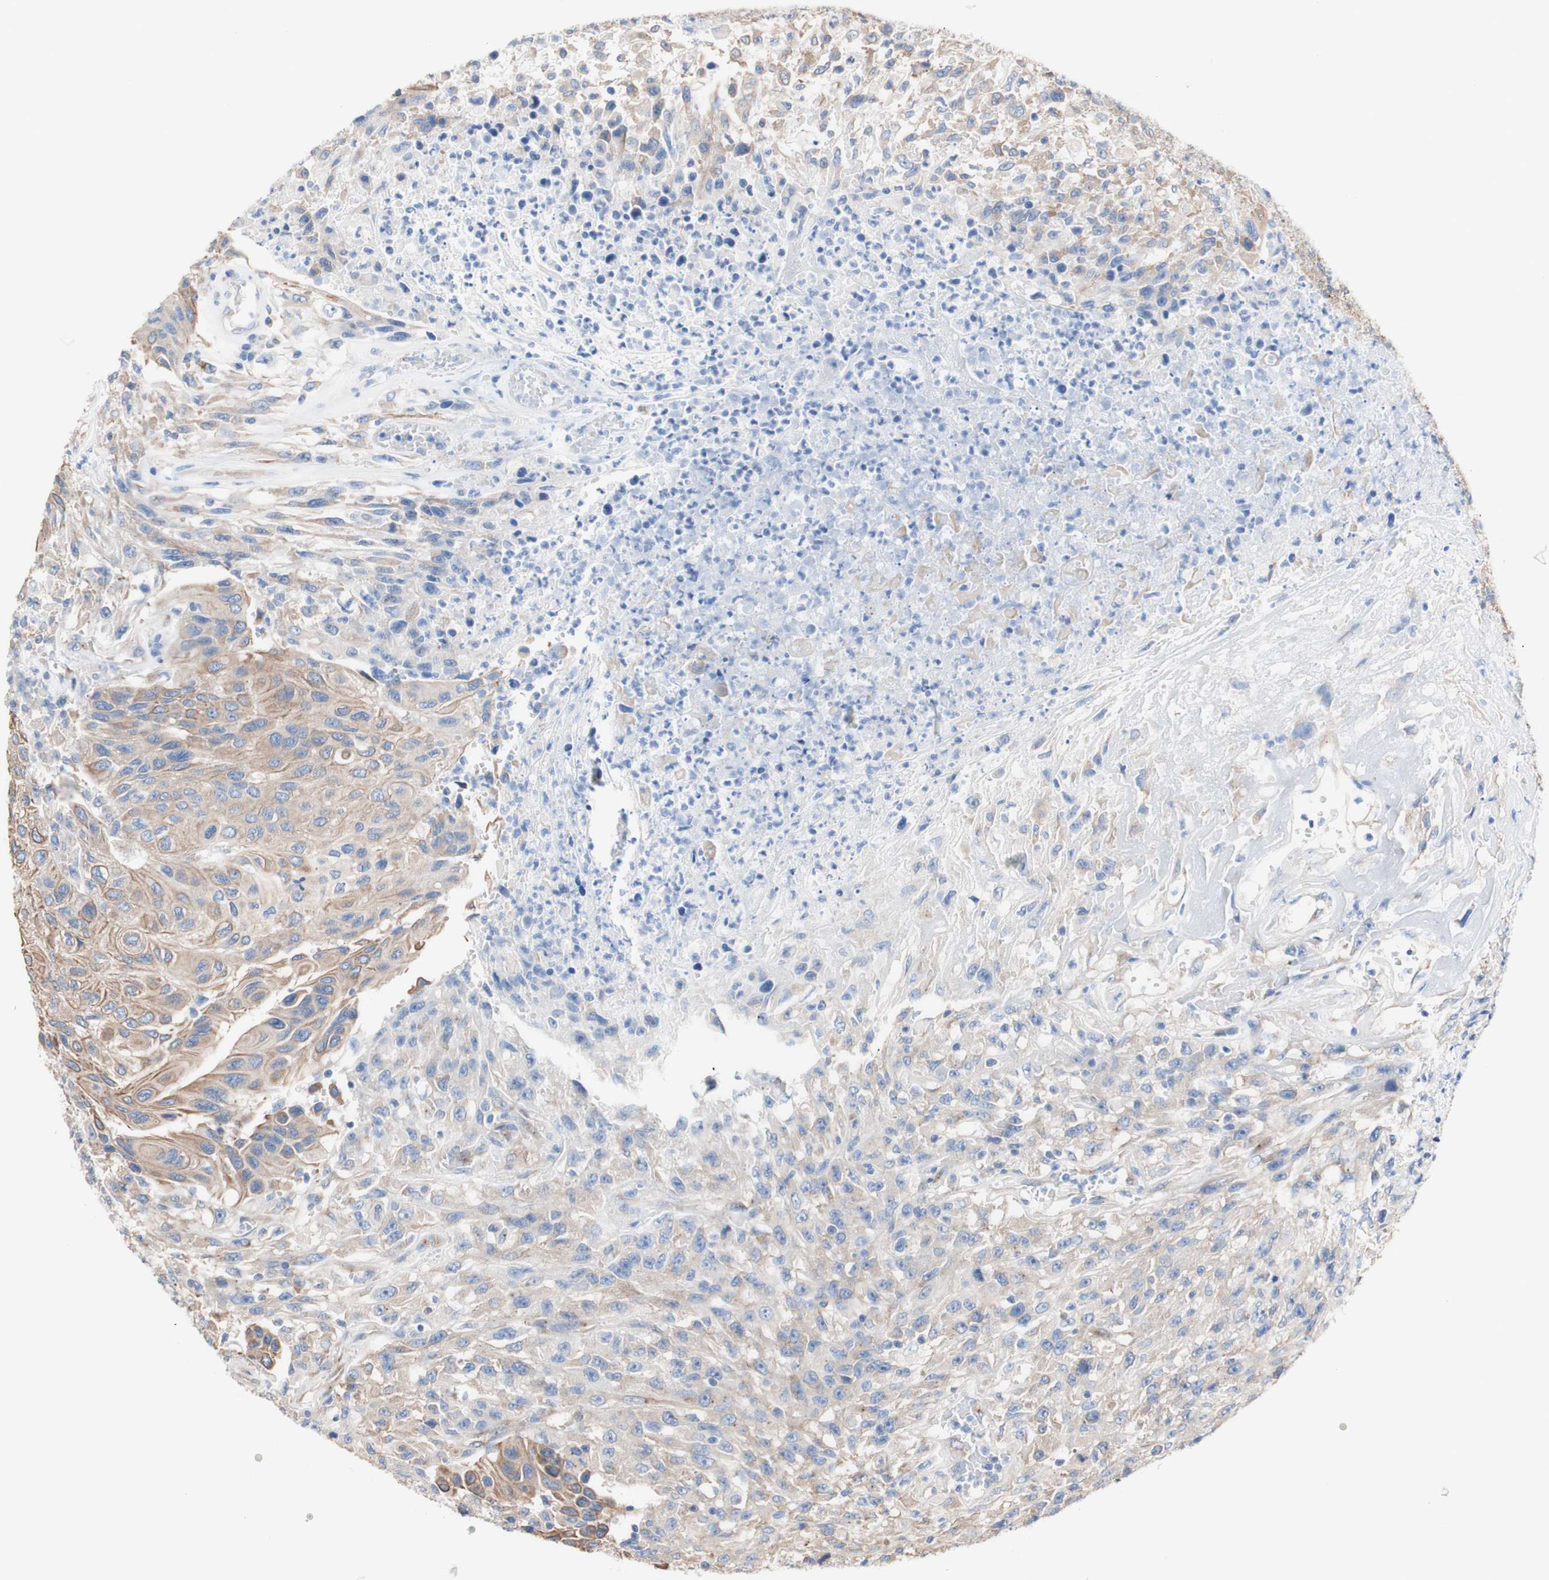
{"staining": {"intensity": "moderate", "quantity": ">75%", "location": "cytoplasmic/membranous"}, "tissue": "urothelial cancer", "cell_type": "Tumor cells", "image_type": "cancer", "snomed": [{"axis": "morphology", "description": "Urothelial carcinoma, High grade"}, {"axis": "topography", "description": "Urinary bladder"}], "caption": "Immunohistochemical staining of urothelial cancer demonstrates medium levels of moderate cytoplasmic/membranous positivity in about >75% of tumor cells. (IHC, brightfield microscopy, high magnification).", "gene": "LRIG3", "patient": {"sex": "male", "age": 66}}